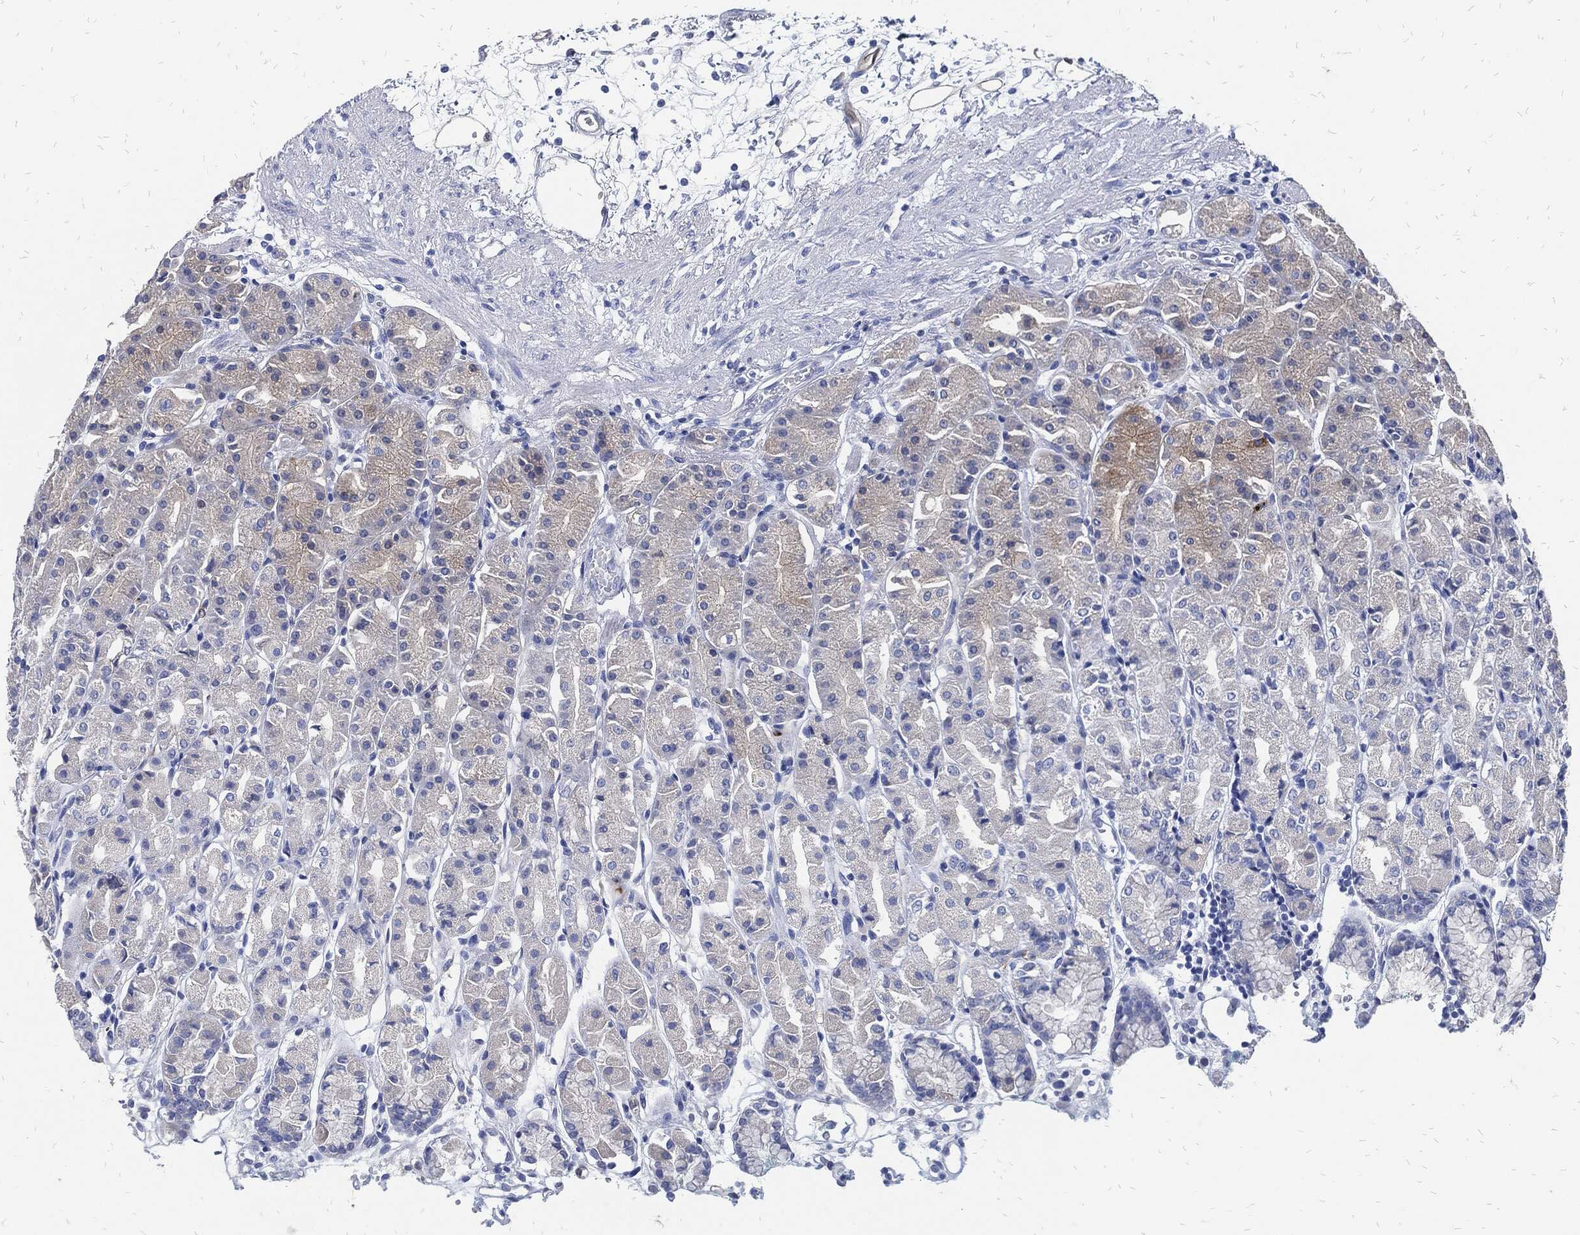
{"staining": {"intensity": "strong", "quantity": "<25%", "location": "cytoplasmic/membranous"}, "tissue": "stomach", "cell_type": "Glandular cells", "image_type": "normal", "snomed": [{"axis": "morphology", "description": "Normal tissue, NOS"}, {"axis": "morphology", "description": "Adenocarcinoma, NOS"}, {"axis": "topography", "description": "Stomach"}], "caption": "A photomicrograph of human stomach stained for a protein exhibits strong cytoplasmic/membranous brown staining in glandular cells. (DAB IHC, brown staining for protein, blue staining for nuclei).", "gene": "FABP4", "patient": {"sex": "female", "age": 81}}